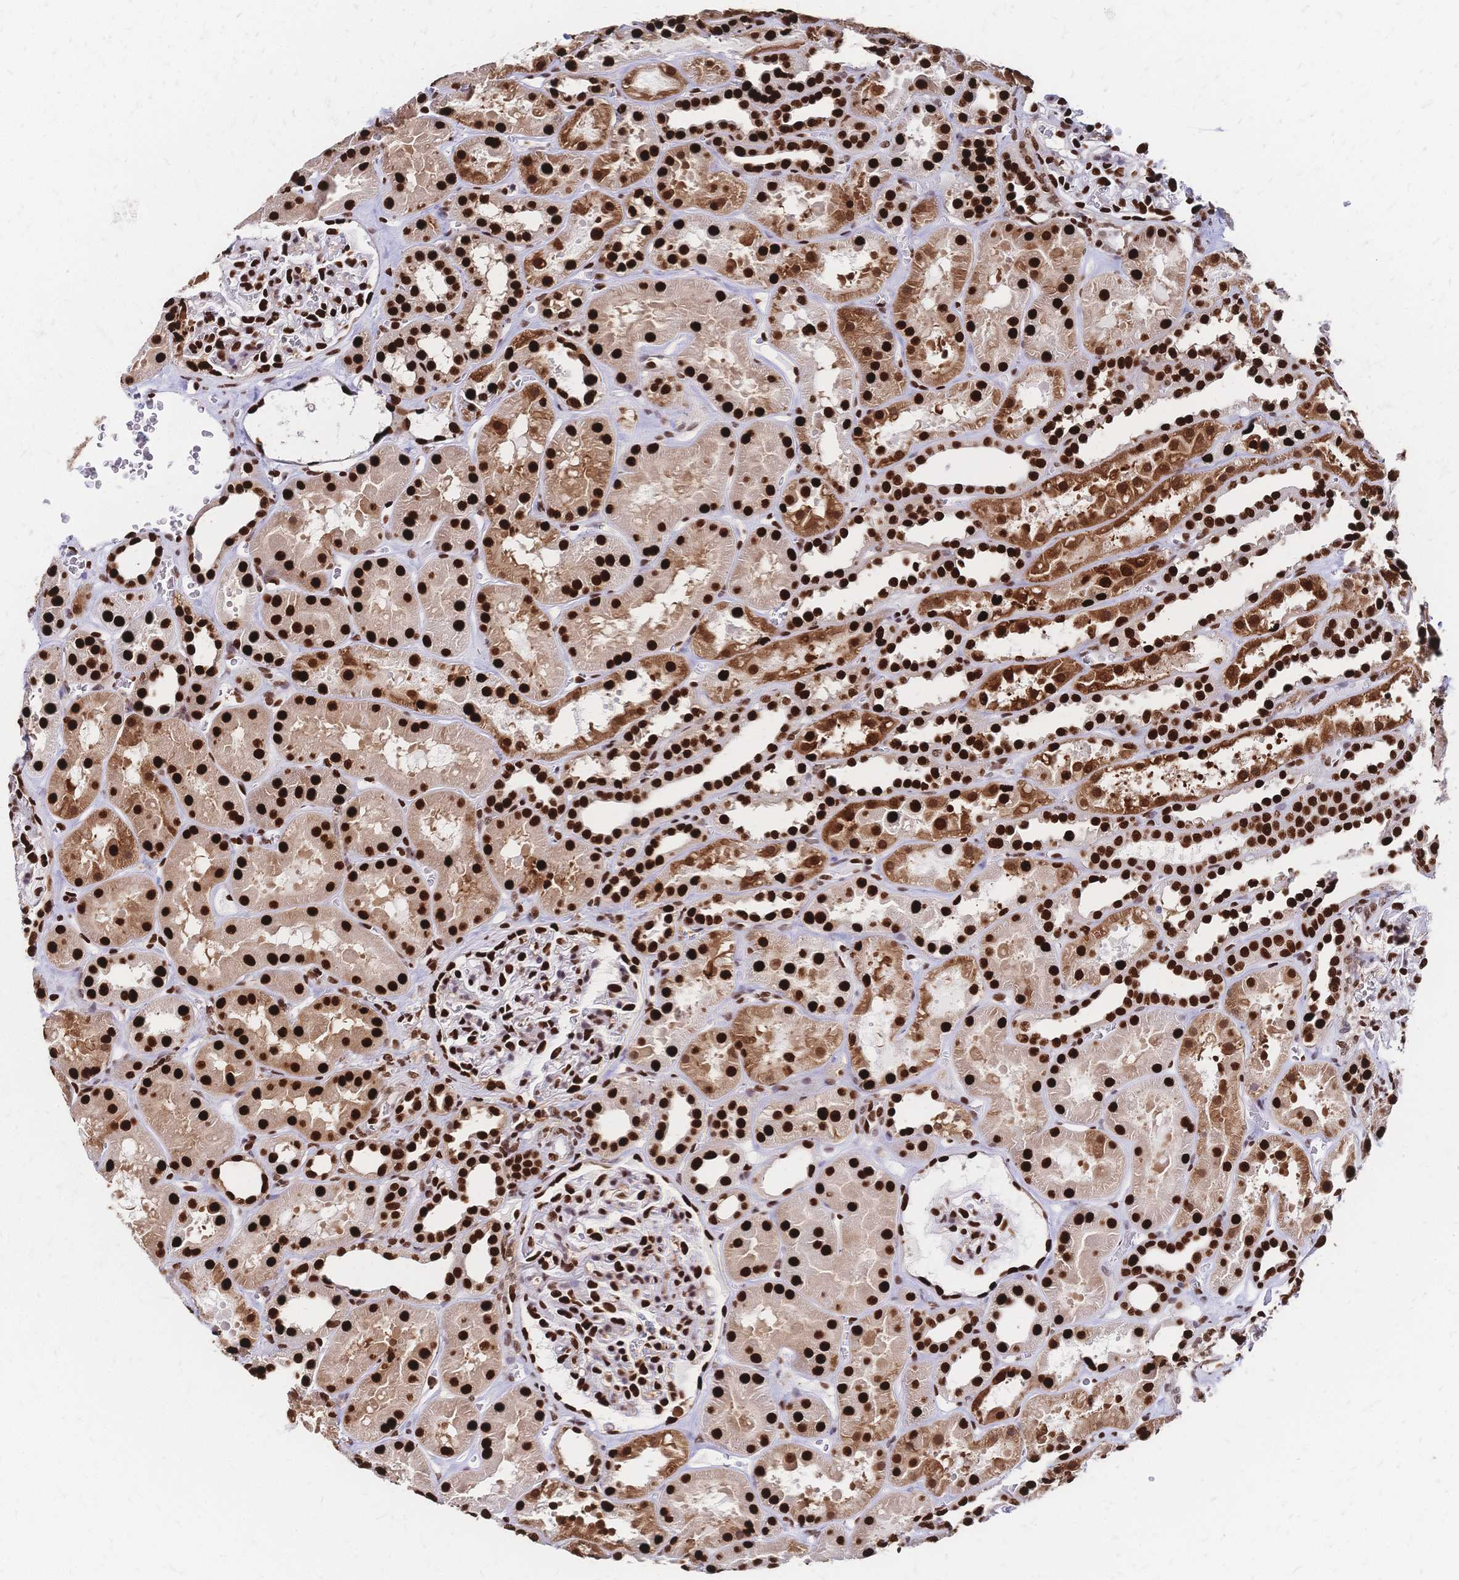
{"staining": {"intensity": "strong", "quantity": ">75%", "location": "nuclear"}, "tissue": "kidney", "cell_type": "Cells in glomeruli", "image_type": "normal", "snomed": [{"axis": "morphology", "description": "Normal tissue, NOS"}, {"axis": "topography", "description": "Kidney"}], "caption": "Kidney stained with a brown dye demonstrates strong nuclear positive staining in about >75% of cells in glomeruli.", "gene": "HDGF", "patient": {"sex": "female", "age": 41}}